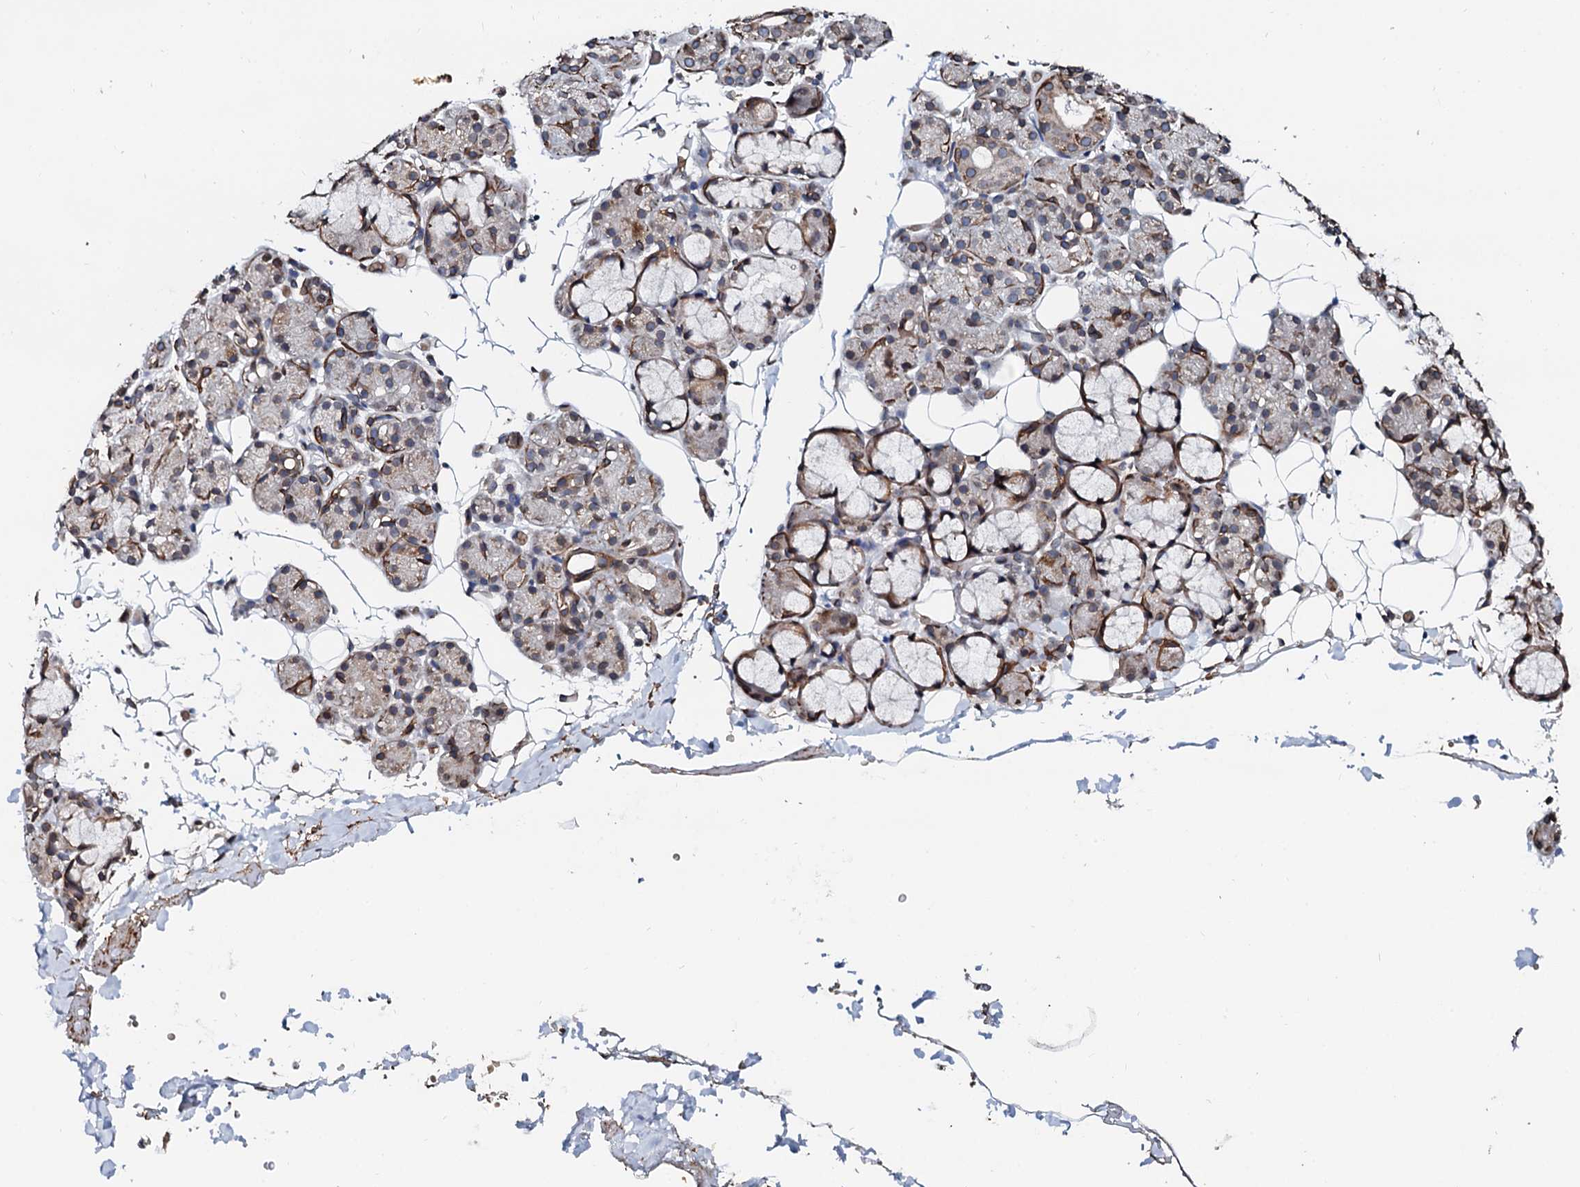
{"staining": {"intensity": "weak", "quantity": "<25%", "location": "cytoplasmic/membranous,nuclear"}, "tissue": "salivary gland", "cell_type": "Glandular cells", "image_type": "normal", "snomed": [{"axis": "morphology", "description": "Normal tissue, NOS"}, {"axis": "topography", "description": "Salivary gland"}], "caption": "The histopathology image reveals no significant positivity in glandular cells of salivary gland.", "gene": "NRP2", "patient": {"sex": "male", "age": 63}}